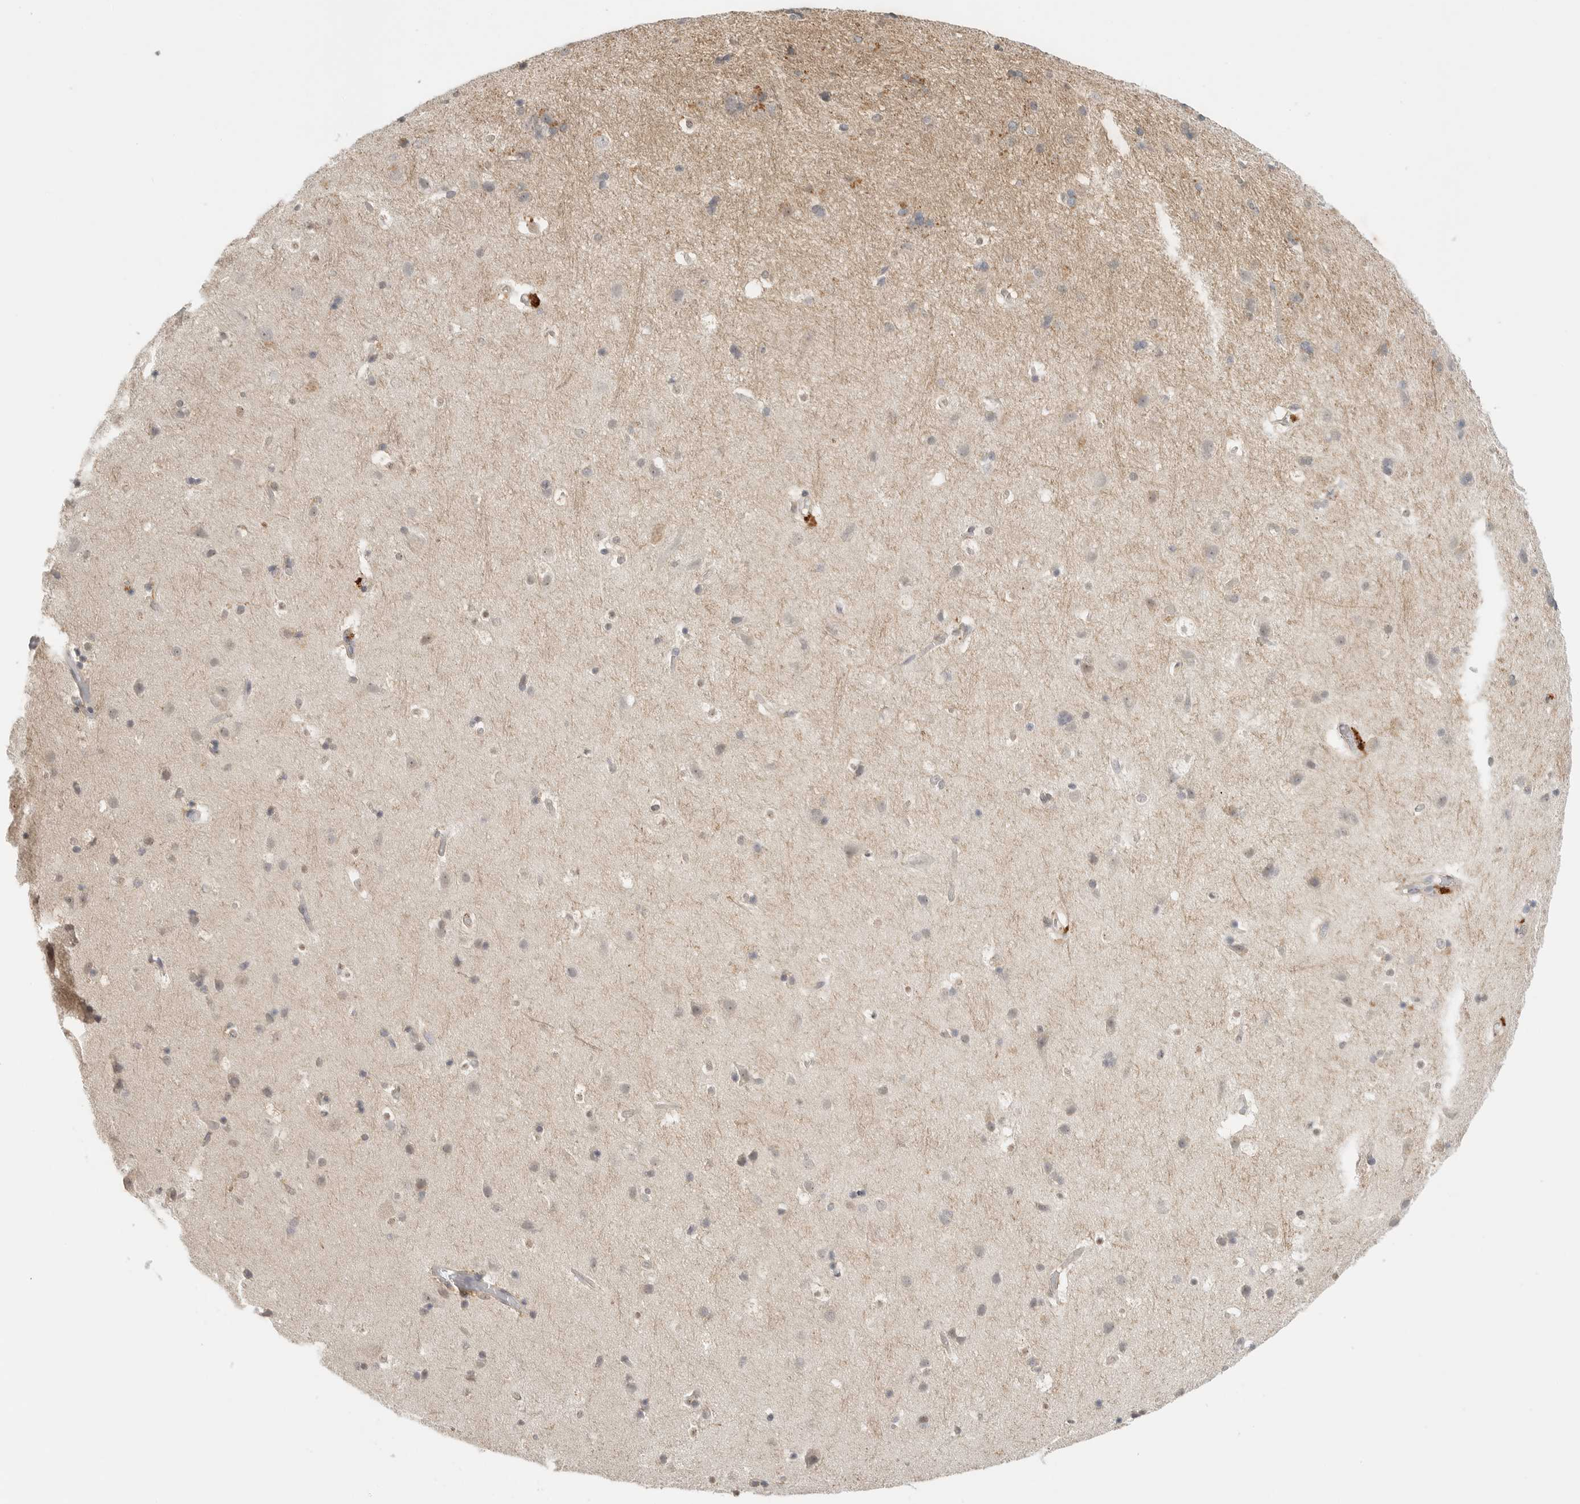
{"staining": {"intensity": "weak", "quantity": "<25%", "location": "cytoplasmic/membranous"}, "tissue": "cerebral cortex", "cell_type": "Endothelial cells", "image_type": "normal", "snomed": [{"axis": "morphology", "description": "Normal tissue, NOS"}, {"axis": "topography", "description": "Cerebral cortex"}], "caption": "There is no significant expression in endothelial cells of cerebral cortex. (DAB (3,3'-diaminobenzidine) IHC, high magnification).", "gene": "HDAC6", "patient": {"sex": "male", "age": 54}}